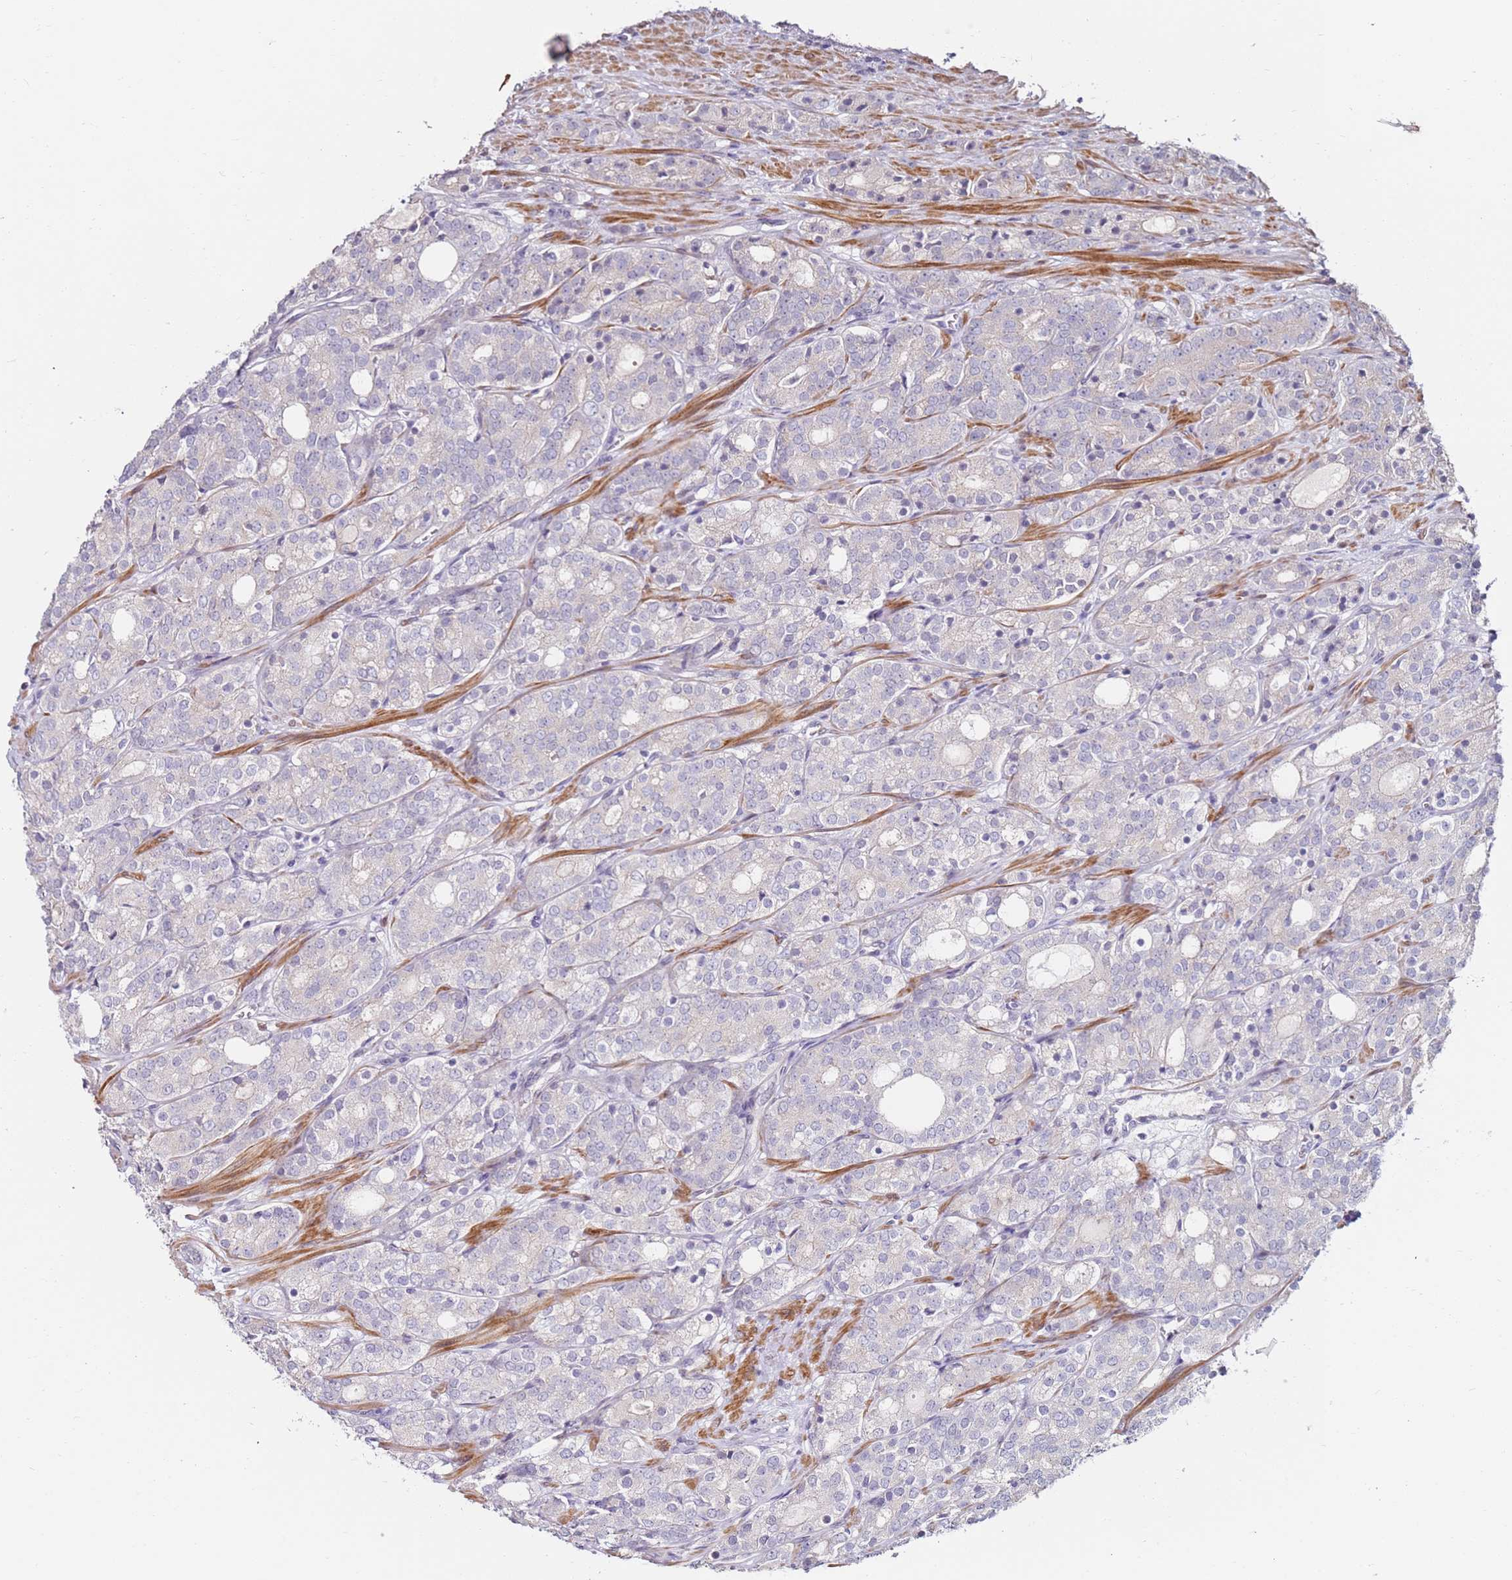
{"staining": {"intensity": "negative", "quantity": "none", "location": "none"}, "tissue": "prostate cancer", "cell_type": "Tumor cells", "image_type": "cancer", "snomed": [{"axis": "morphology", "description": "Adenocarcinoma, High grade"}, {"axis": "topography", "description": "Prostate"}], "caption": "This is an immunohistochemistry (IHC) photomicrograph of prostate high-grade adenocarcinoma. There is no expression in tumor cells.", "gene": "RARS2", "patient": {"sex": "male", "age": 64}}